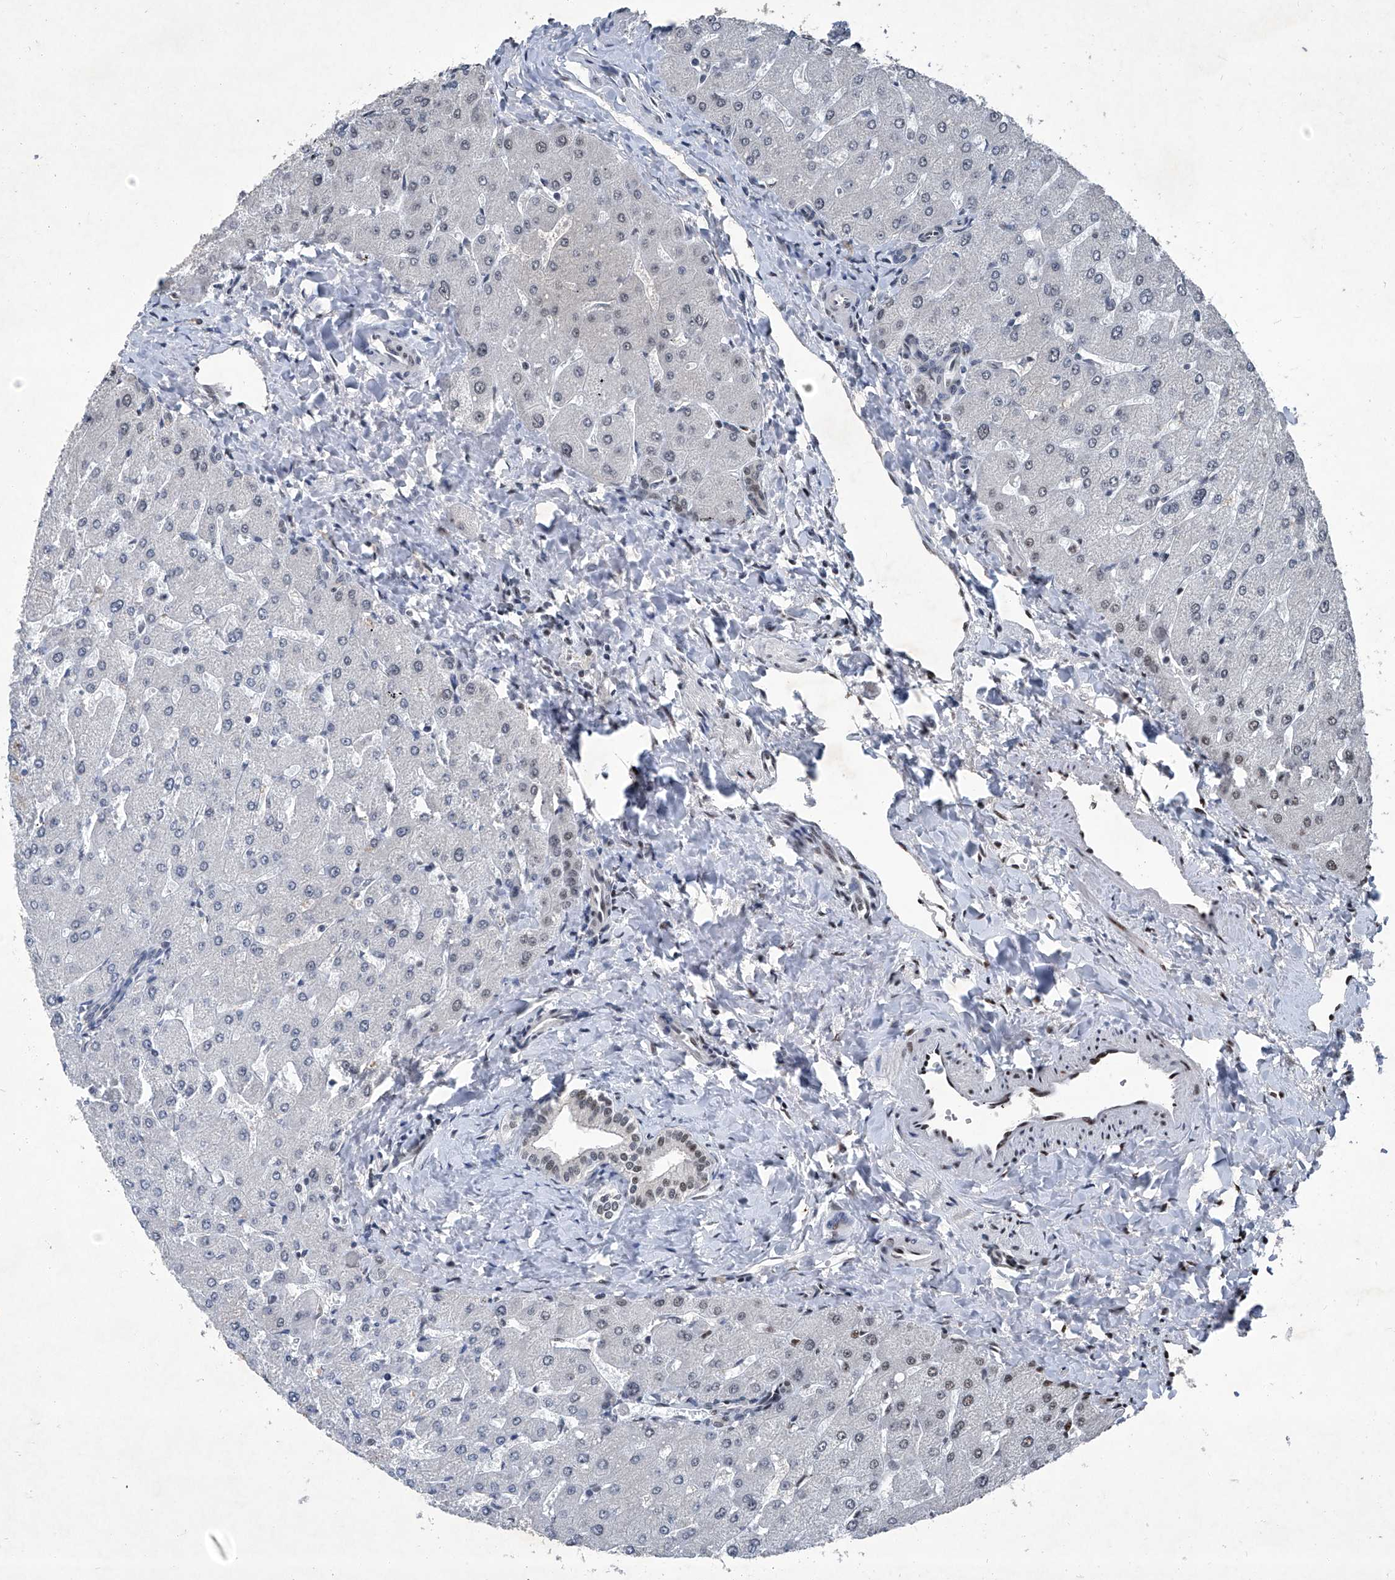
{"staining": {"intensity": "weak", "quantity": "25%-75%", "location": "nuclear"}, "tissue": "liver", "cell_type": "Cholangiocytes", "image_type": "normal", "snomed": [{"axis": "morphology", "description": "Normal tissue, NOS"}, {"axis": "topography", "description": "Liver"}], "caption": "Immunohistochemistry (IHC) (DAB) staining of unremarkable liver displays weak nuclear protein positivity in approximately 25%-75% of cholangiocytes.", "gene": "DDX39B", "patient": {"sex": "male", "age": 55}}